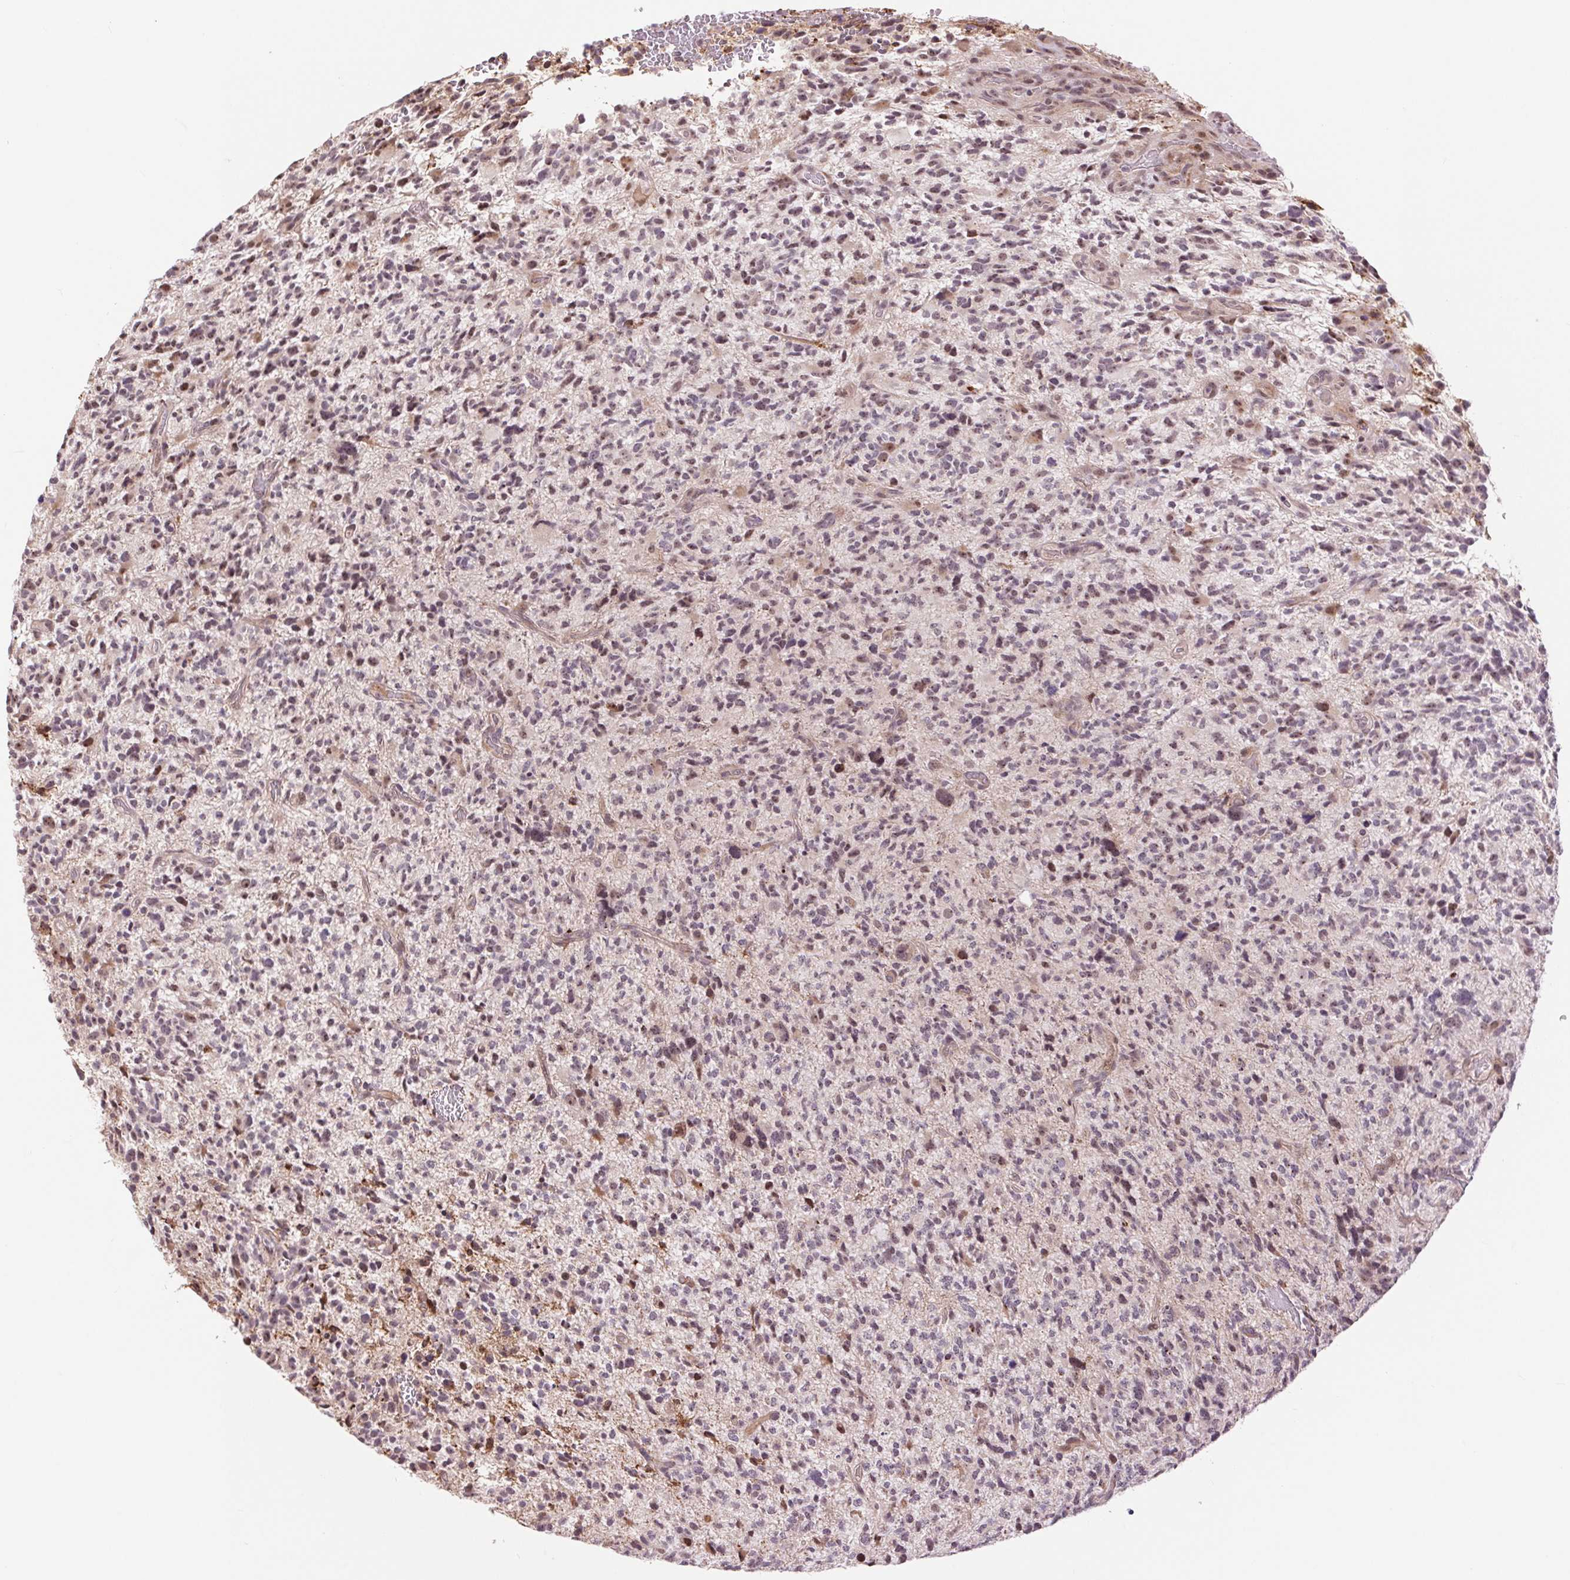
{"staining": {"intensity": "negative", "quantity": "none", "location": "none"}, "tissue": "glioma", "cell_type": "Tumor cells", "image_type": "cancer", "snomed": [{"axis": "morphology", "description": "Glioma, malignant, High grade"}, {"axis": "topography", "description": "Brain"}], "caption": "High power microscopy photomicrograph of an immunohistochemistry (IHC) photomicrograph of glioma, revealing no significant expression in tumor cells.", "gene": "CHMP4B", "patient": {"sex": "female", "age": 71}}